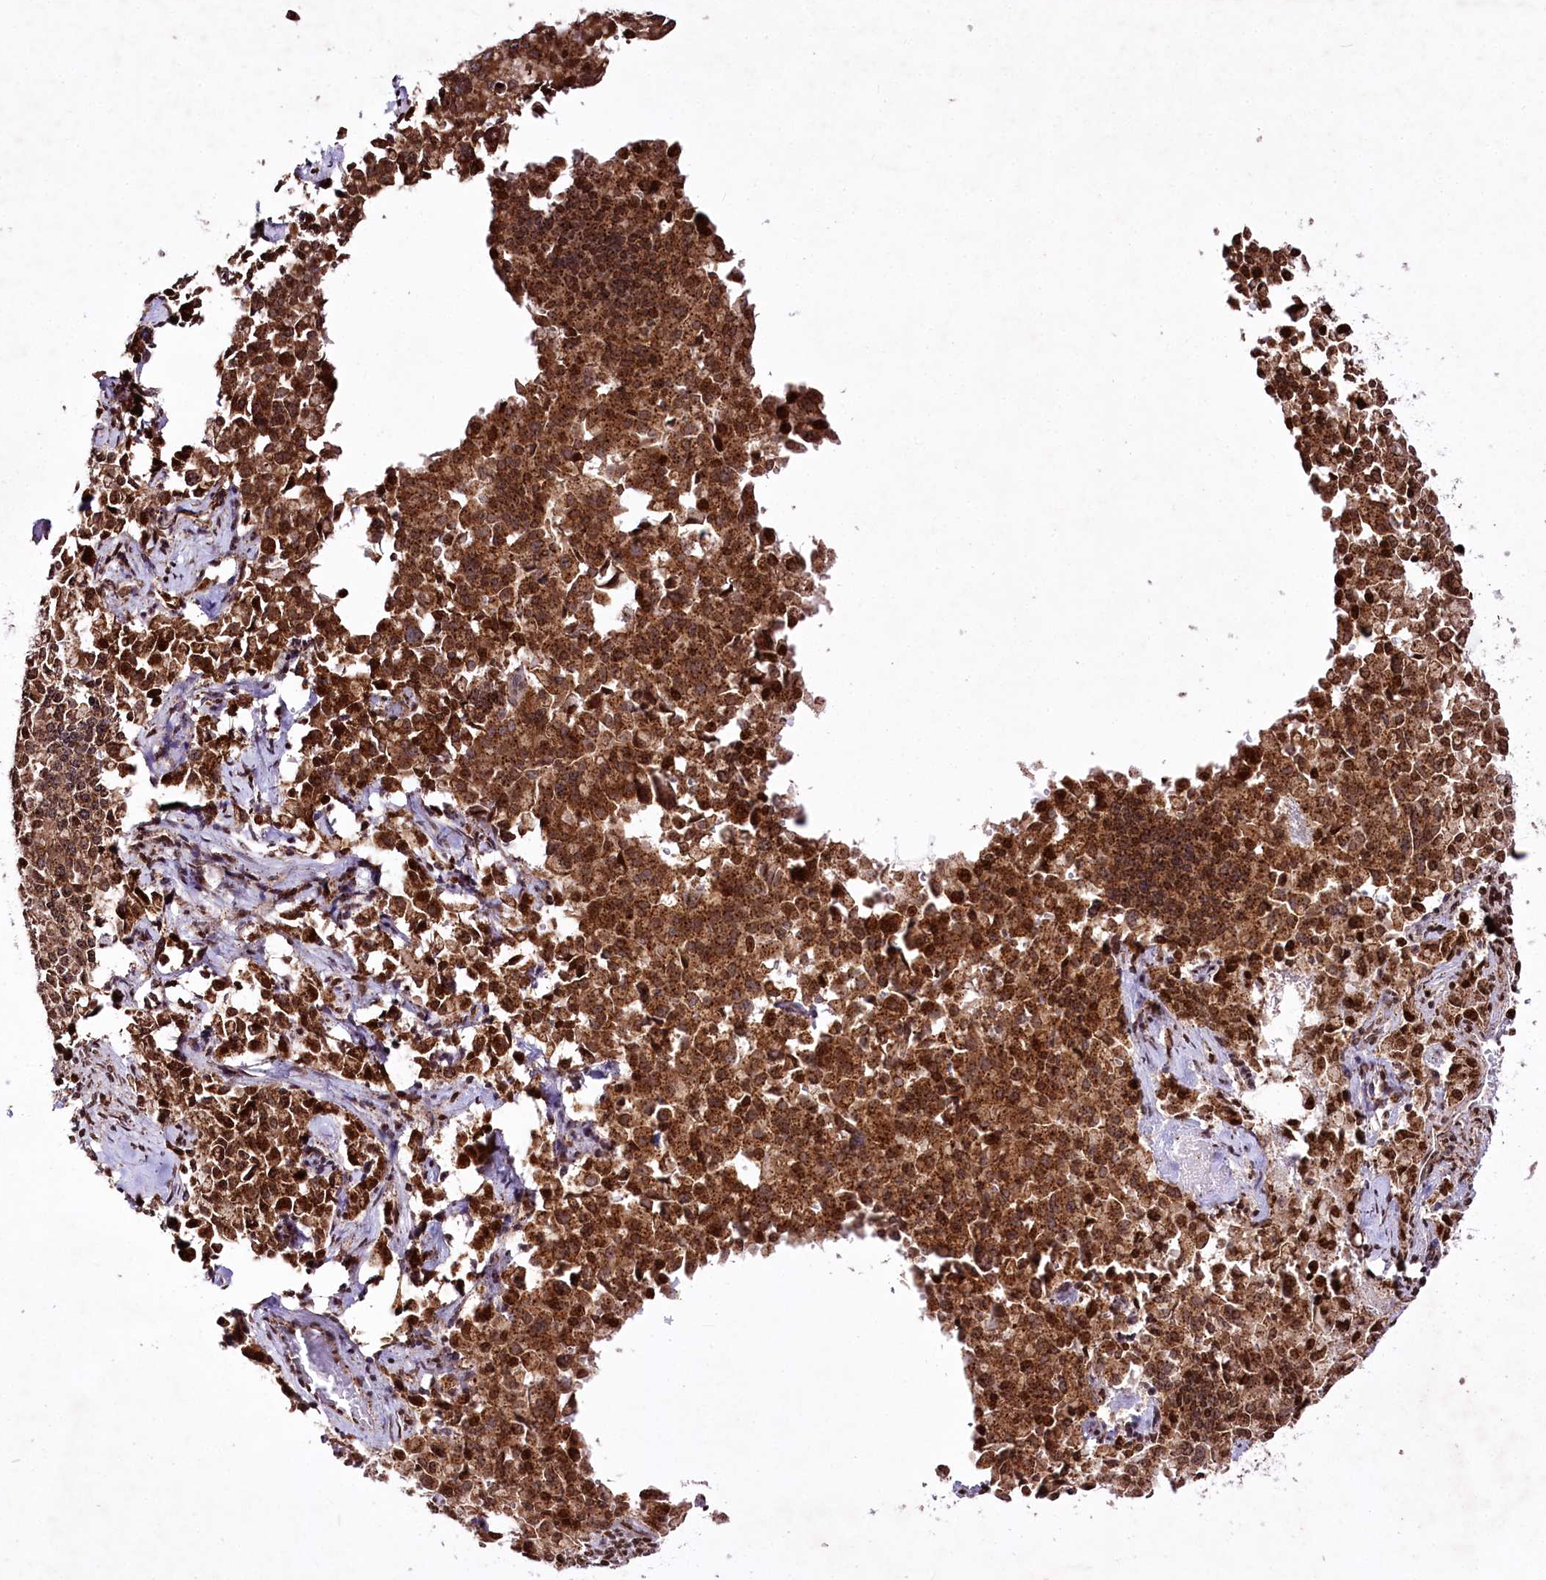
{"staining": {"intensity": "moderate", "quantity": ">75%", "location": "cytoplasmic/membranous,nuclear"}, "tissue": "pancreatic cancer", "cell_type": "Tumor cells", "image_type": "cancer", "snomed": [{"axis": "morphology", "description": "Adenocarcinoma, NOS"}, {"axis": "topography", "description": "Pancreas"}], "caption": "Adenocarcinoma (pancreatic) stained with DAB immunohistochemistry exhibits medium levels of moderate cytoplasmic/membranous and nuclear staining in about >75% of tumor cells. (DAB IHC, brown staining for protein, blue staining for nuclei).", "gene": "ZFYVE27", "patient": {"sex": "male", "age": 65}}